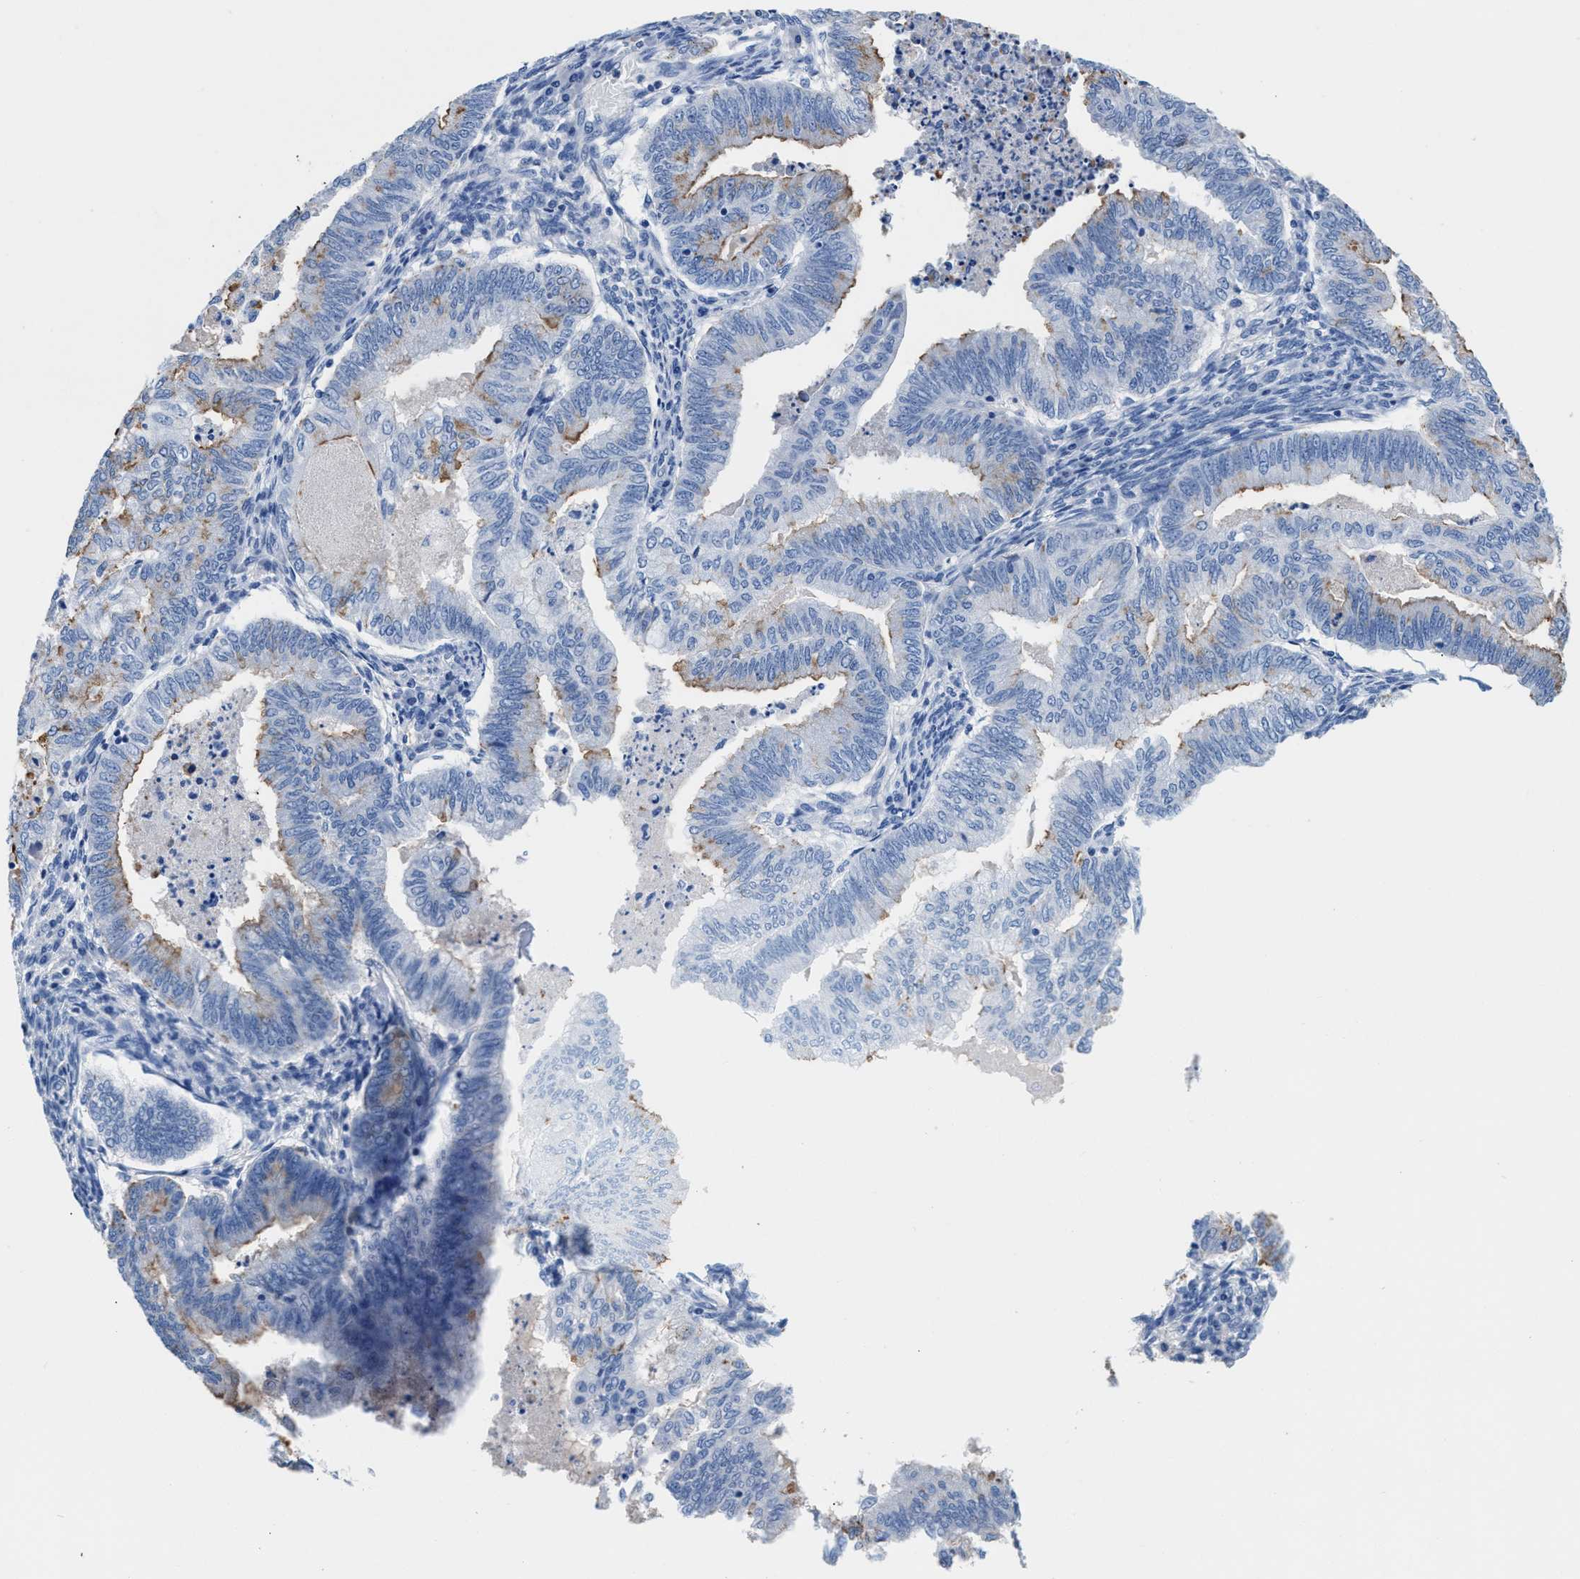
{"staining": {"intensity": "moderate", "quantity": "<25%", "location": "cytoplasmic/membranous"}, "tissue": "endometrial cancer", "cell_type": "Tumor cells", "image_type": "cancer", "snomed": [{"axis": "morphology", "description": "Polyp, NOS"}, {"axis": "morphology", "description": "Adenocarcinoma, NOS"}, {"axis": "morphology", "description": "Adenoma, NOS"}, {"axis": "topography", "description": "Endometrium"}], "caption": "This histopathology image demonstrates IHC staining of endometrial cancer (adenocarcinoma), with low moderate cytoplasmic/membranous positivity in about <25% of tumor cells.", "gene": "SLFN13", "patient": {"sex": "female", "age": 79}}